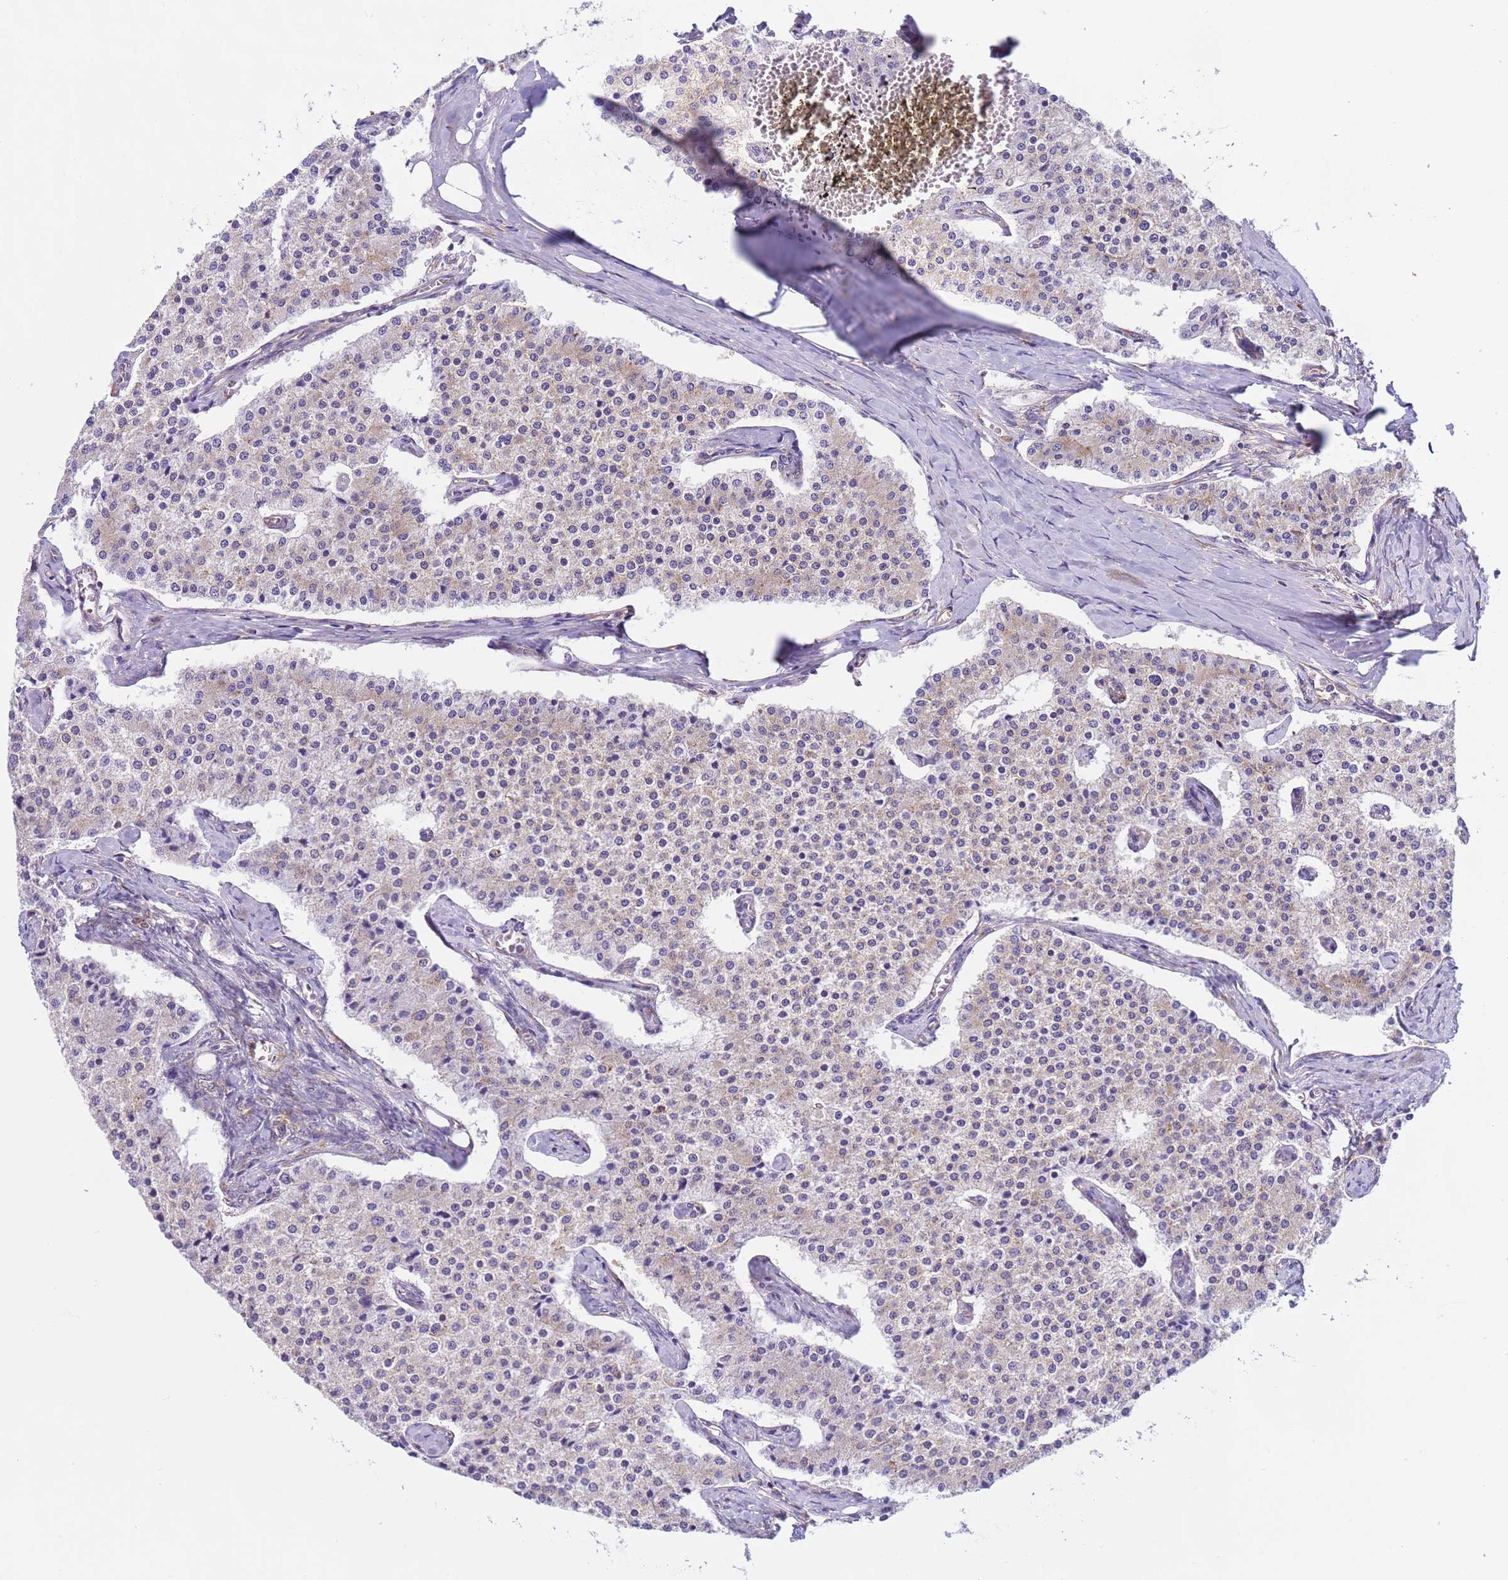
{"staining": {"intensity": "weak", "quantity": "<25%", "location": "cytoplasmic/membranous"}, "tissue": "carcinoid", "cell_type": "Tumor cells", "image_type": "cancer", "snomed": [{"axis": "morphology", "description": "Carcinoid, malignant, NOS"}, {"axis": "topography", "description": "Colon"}], "caption": "The micrograph demonstrates no significant staining in tumor cells of carcinoid (malignant).", "gene": "VARS1", "patient": {"sex": "female", "age": 52}}